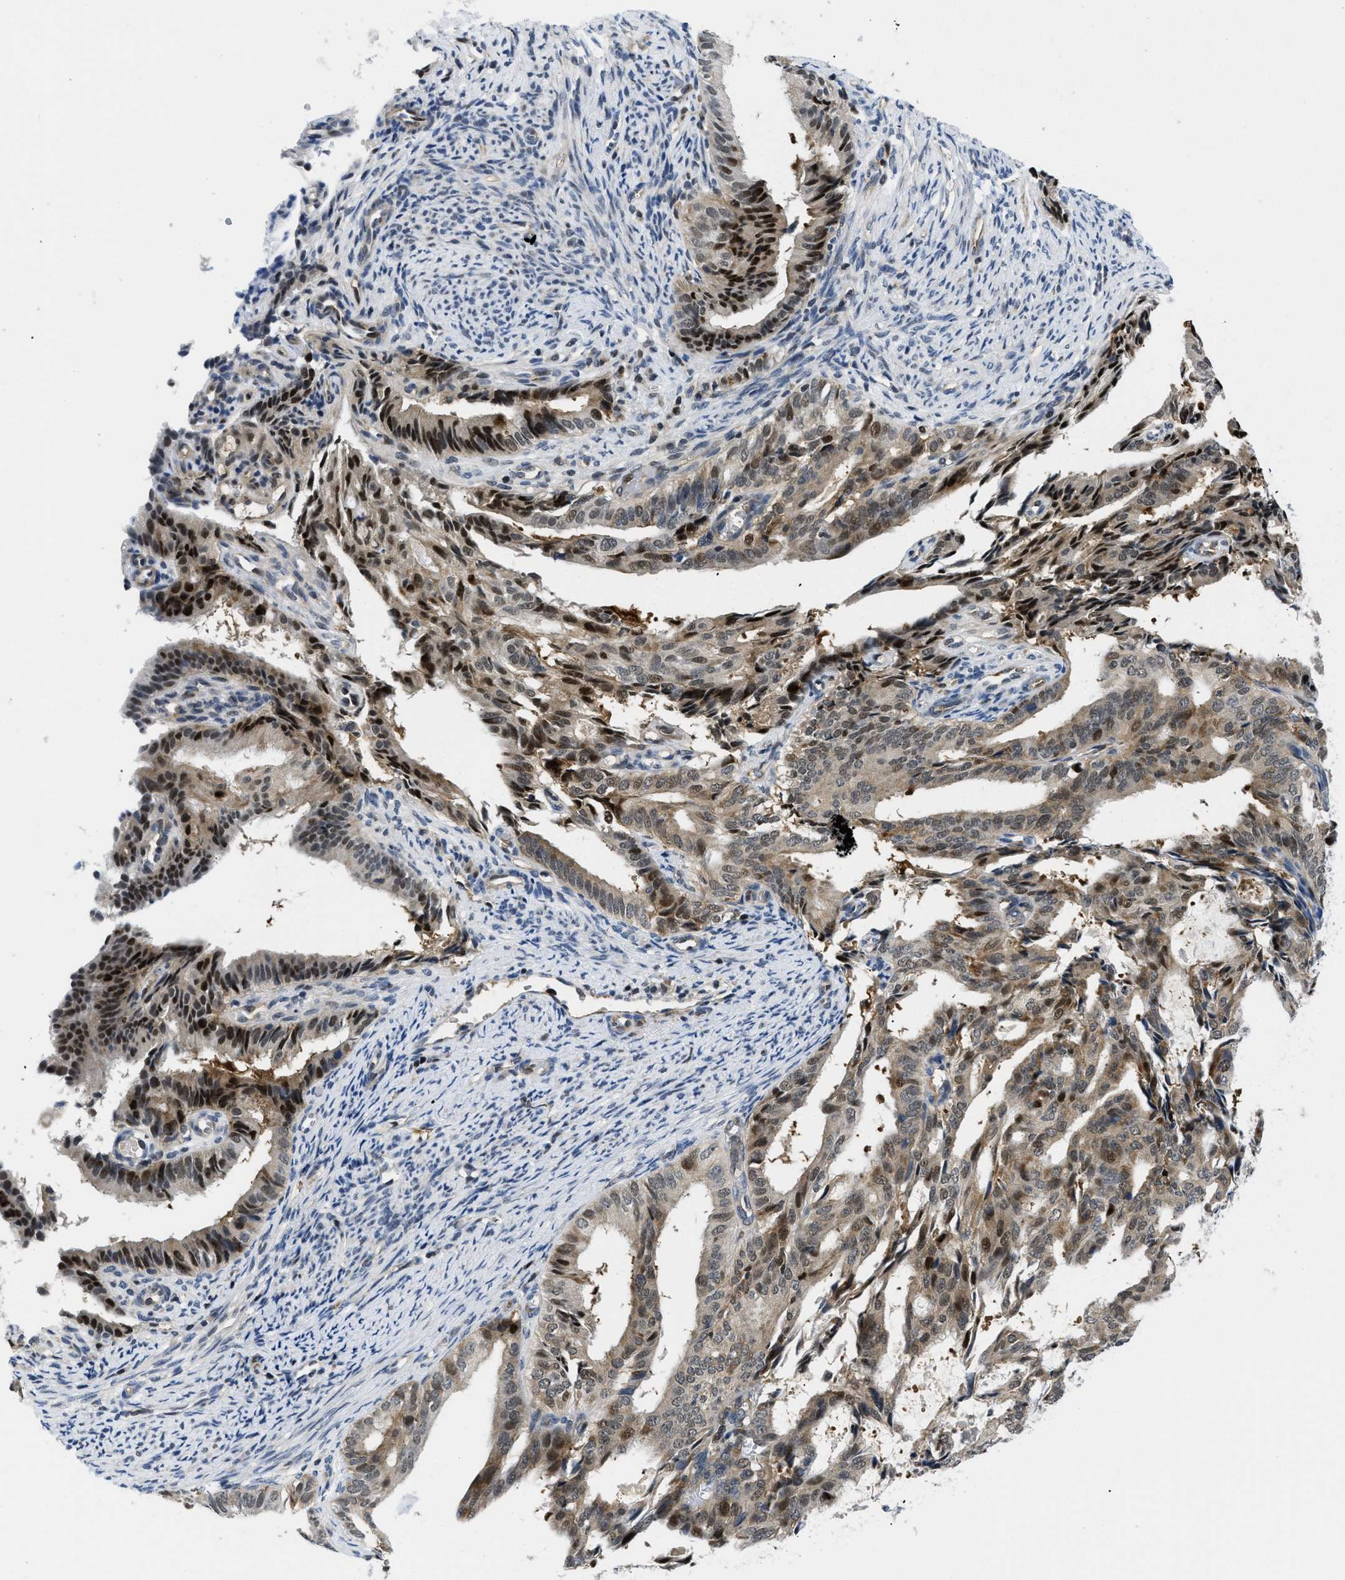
{"staining": {"intensity": "moderate", "quantity": ">75%", "location": "cytoplasmic/membranous,nuclear"}, "tissue": "endometrial cancer", "cell_type": "Tumor cells", "image_type": "cancer", "snomed": [{"axis": "morphology", "description": "Adenocarcinoma, NOS"}, {"axis": "topography", "description": "Endometrium"}], "caption": "A brown stain labels moderate cytoplasmic/membranous and nuclear staining of a protein in human adenocarcinoma (endometrial) tumor cells.", "gene": "SLC29A2", "patient": {"sex": "female", "age": 58}}